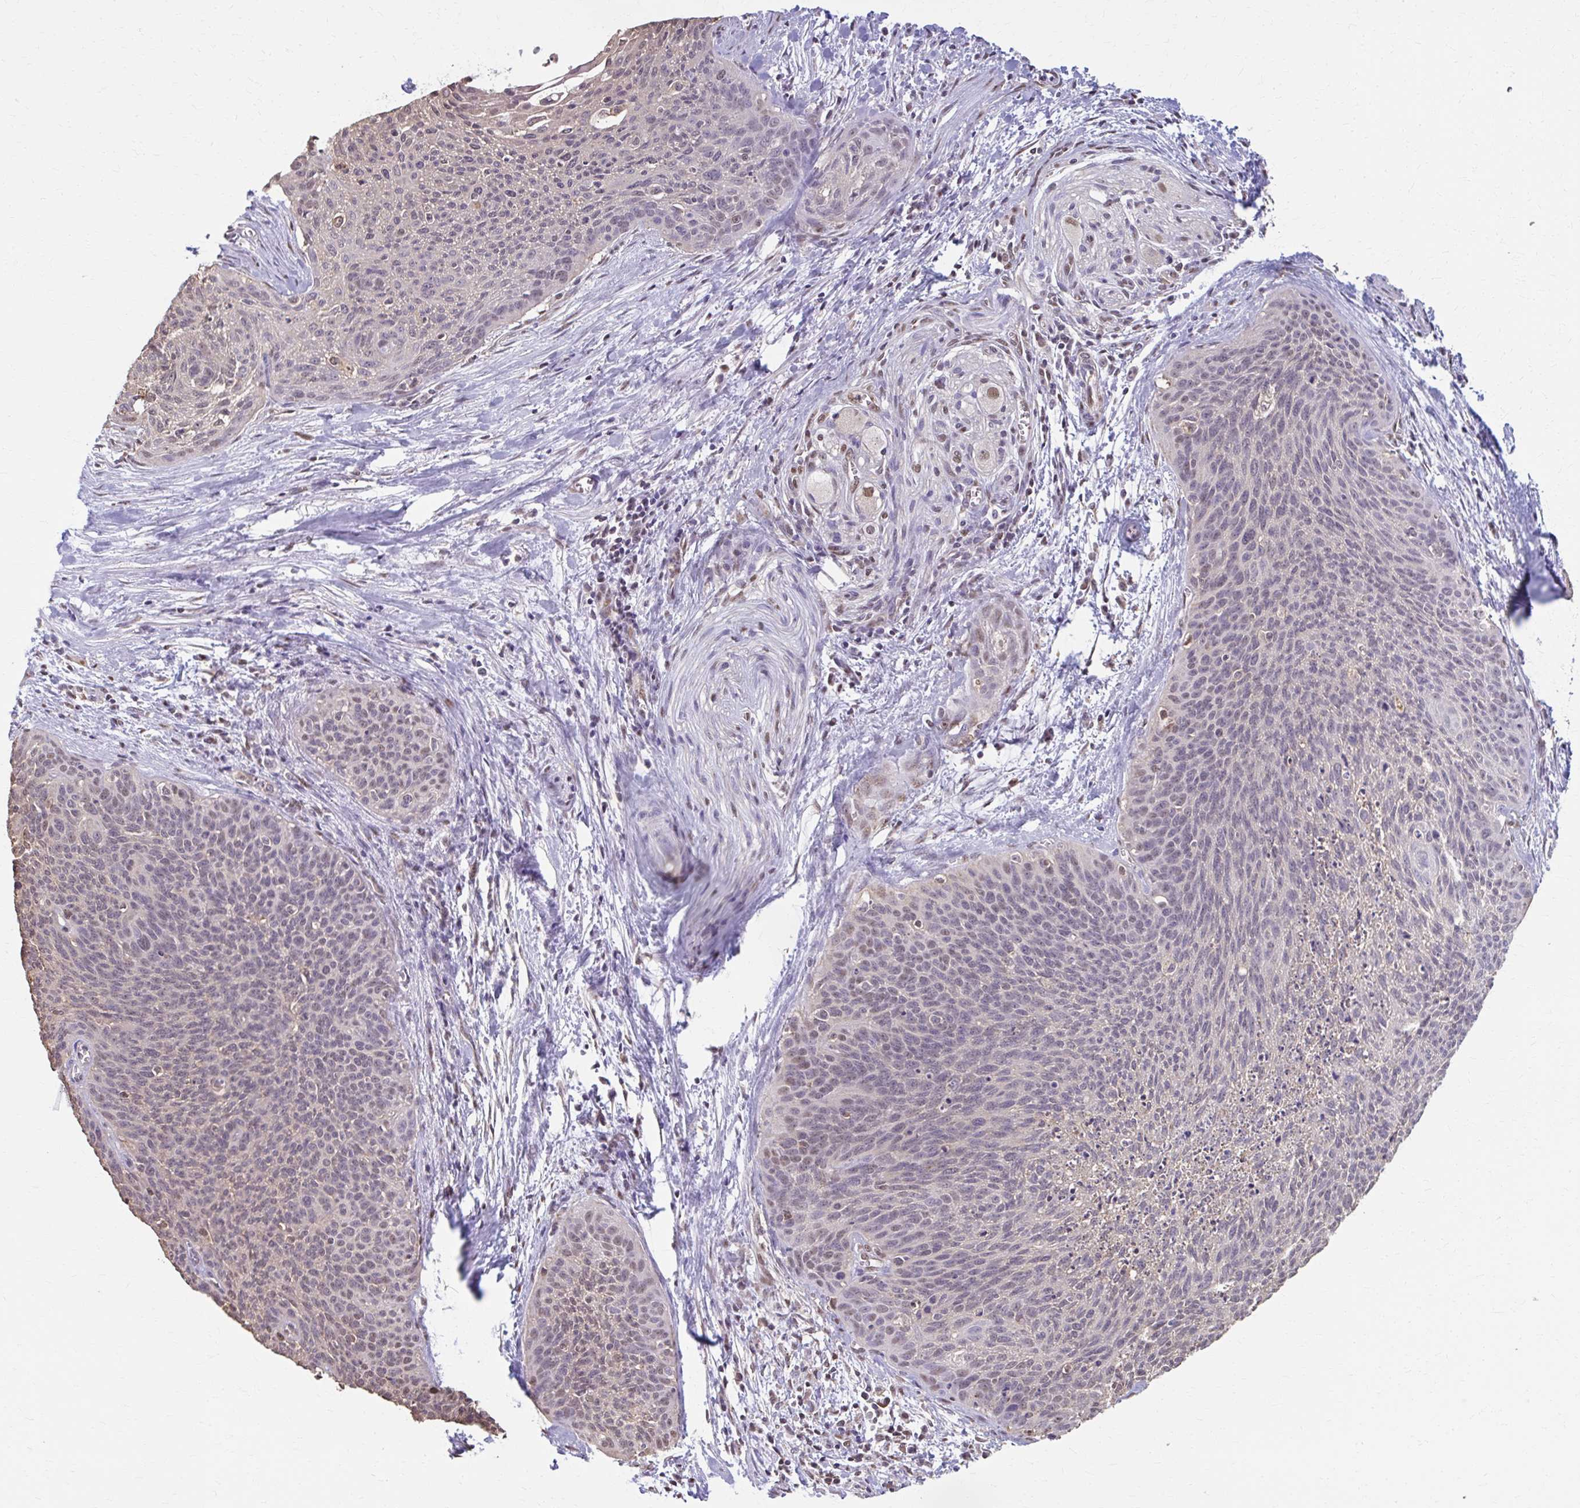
{"staining": {"intensity": "negative", "quantity": "none", "location": "none"}, "tissue": "cervical cancer", "cell_type": "Tumor cells", "image_type": "cancer", "snomed": [{"axis": "morphology", "description": "Squamous cell carcinoma, NOS"}, {"axis": "topography", "description": "Cervix"}], "caption": "Cervical squamous cell carcinoma stained for a protein using immunohistochemistry shows no staining tumor cells.", "gene": "ING4", "patient": {"sex": "female", "age": 55}}